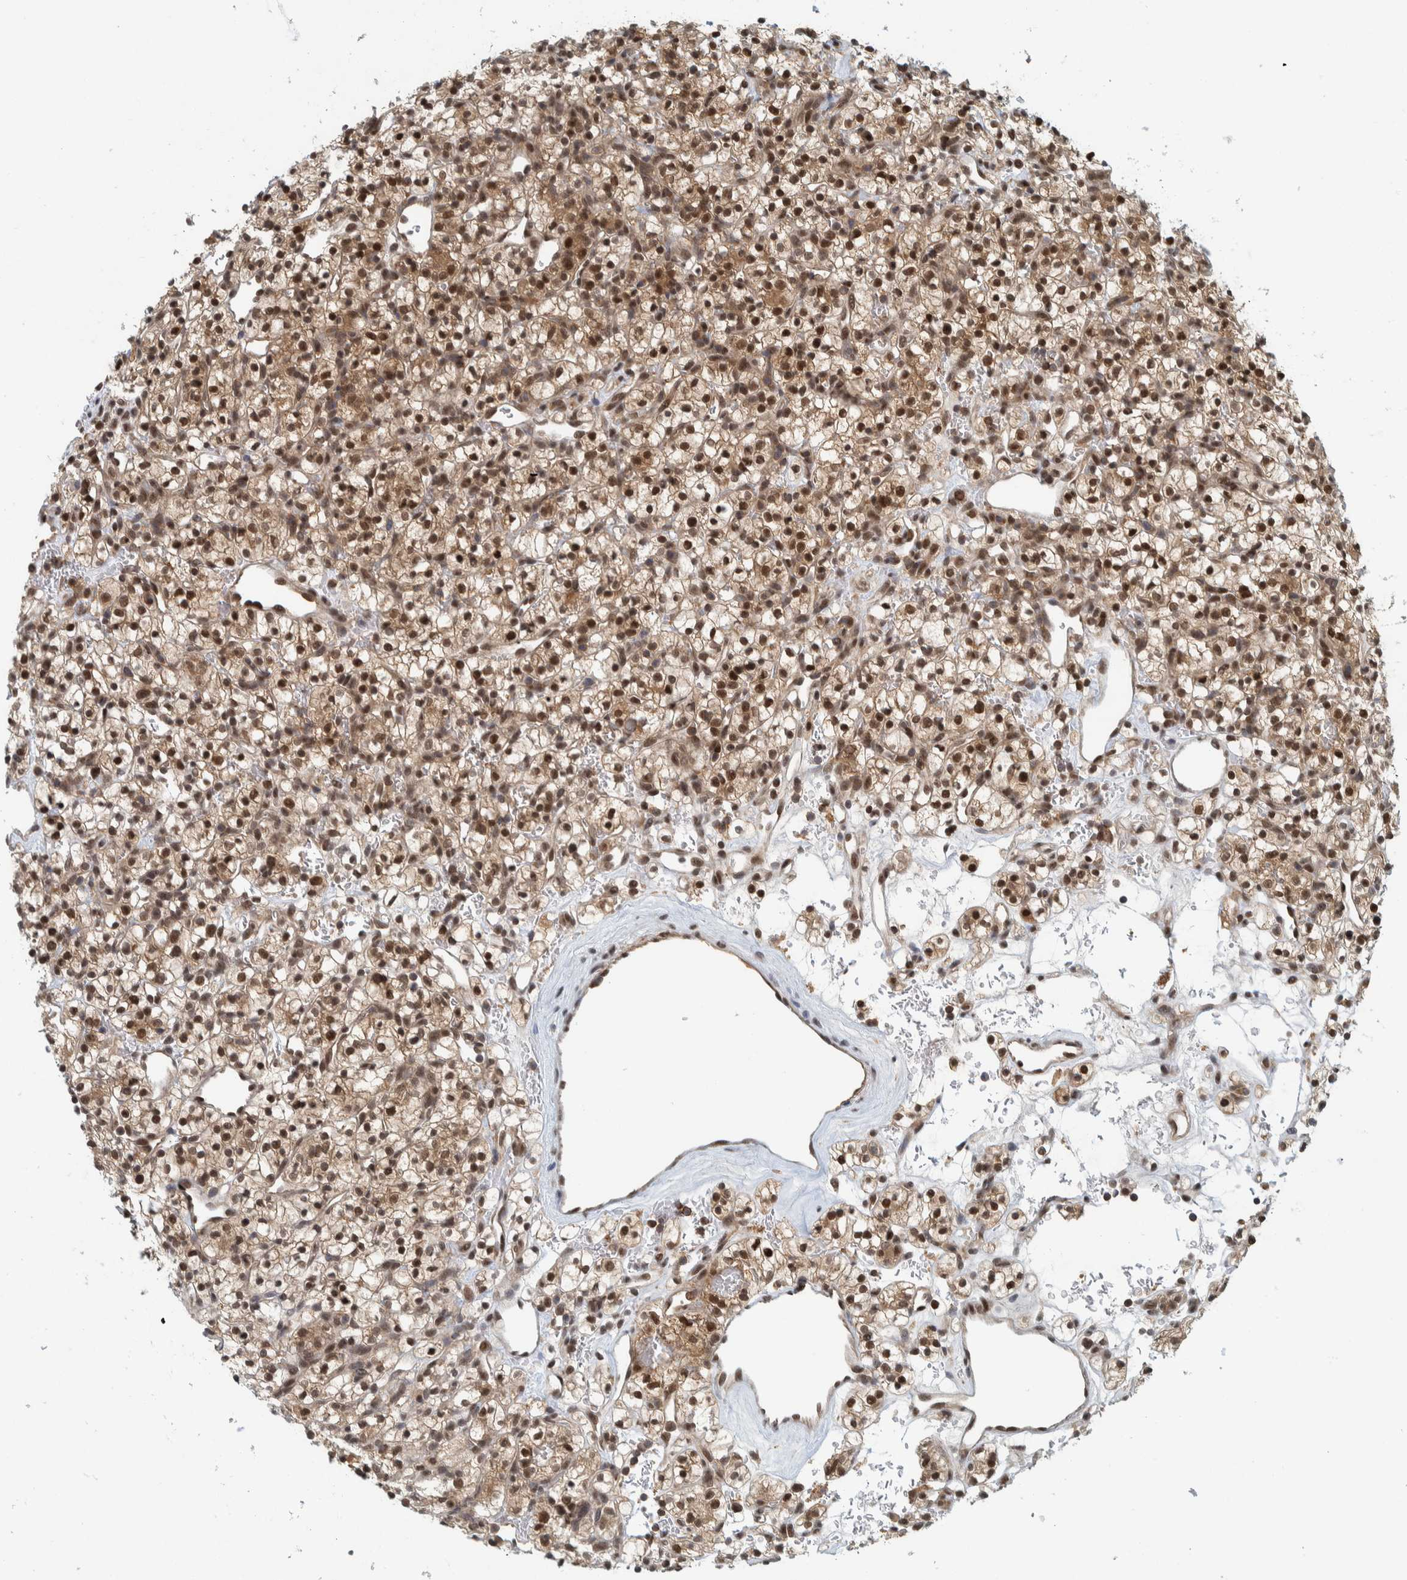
{"staining": {"intensity": "strong", "quantity": ">75%", "location": "nuclear"}, "tissue": "renal cancer", "cell_type": "Tumor cells", "image_type": "cancer", "snomed": [{"axis": "morphology", "description": "Adenocarcinoma, NOS"}, {"axis": "topography", "description": "Kidney"}], "caption": "A histopathology image of adenocarcinoma (renal) stained for a protein demonstrates strong nuclear brown staining in tumor cells. The staining was performed using DAB to visualize the protein expression in brown, while the nuclei were stained in blue with hematoxylin (Magnification: 20x).", "gene": "COPS3", "patient": {"sex": "female", "age": 57}}